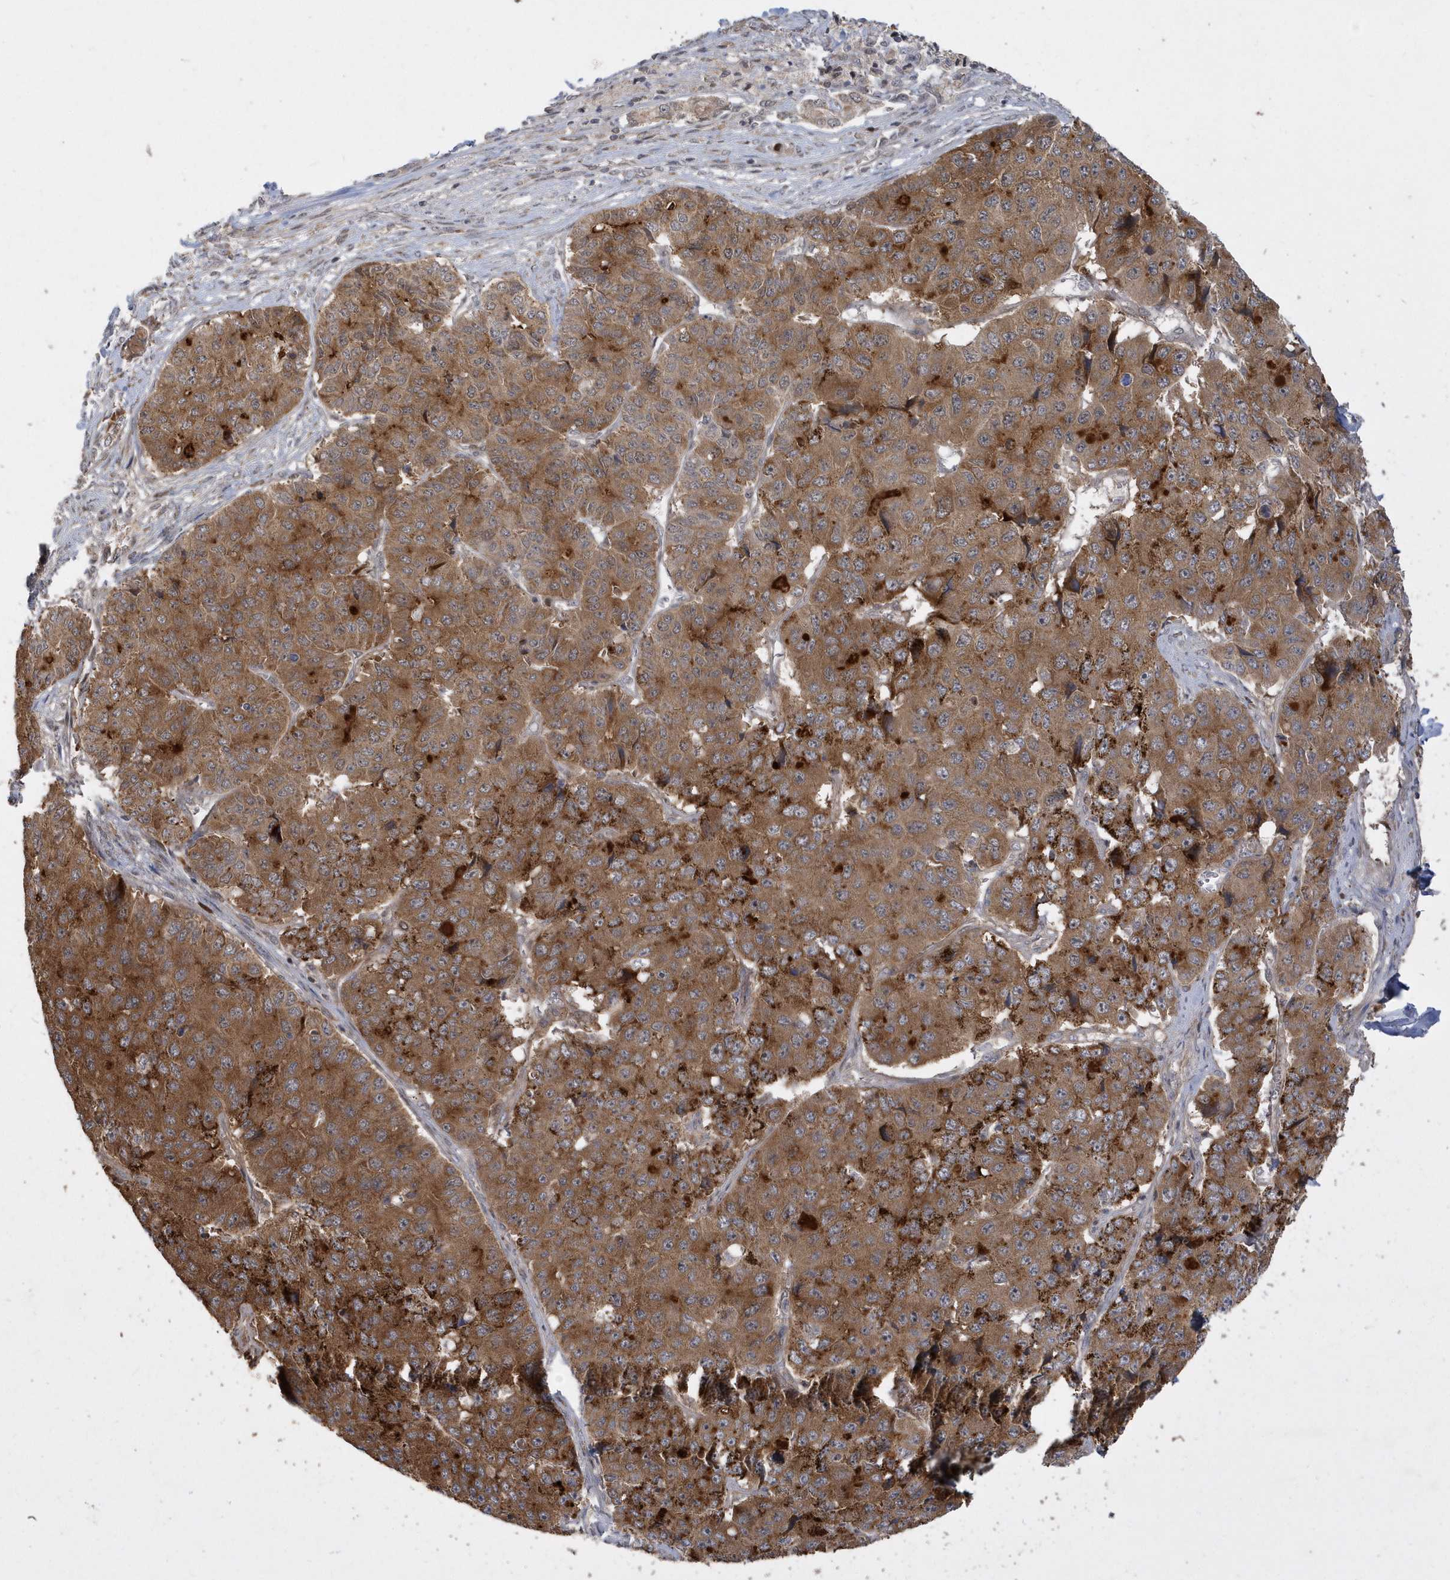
{"staining": {"intensity": "strong", "quantity": ">75%", "location": "cytoplasmic/membranous"}, "tissue": "pancreatic cancer", "cell_type": "Tumor cells", "image_type": "cancer", "snomed": [{"axis": "morphology", "description": "Adenocarcinoma, NOS"}, {"axis": "topography", "description": "Pancreas"}], "caption": "Strong cytoplasmic/membranous positivity for a protein is present in about >75% of tumor cells of pancreatic adenocarcinoma using immunohistochemistry (IHC).", "gene": "TRAIP", "patient": {"sex": "male", "age": 50}}